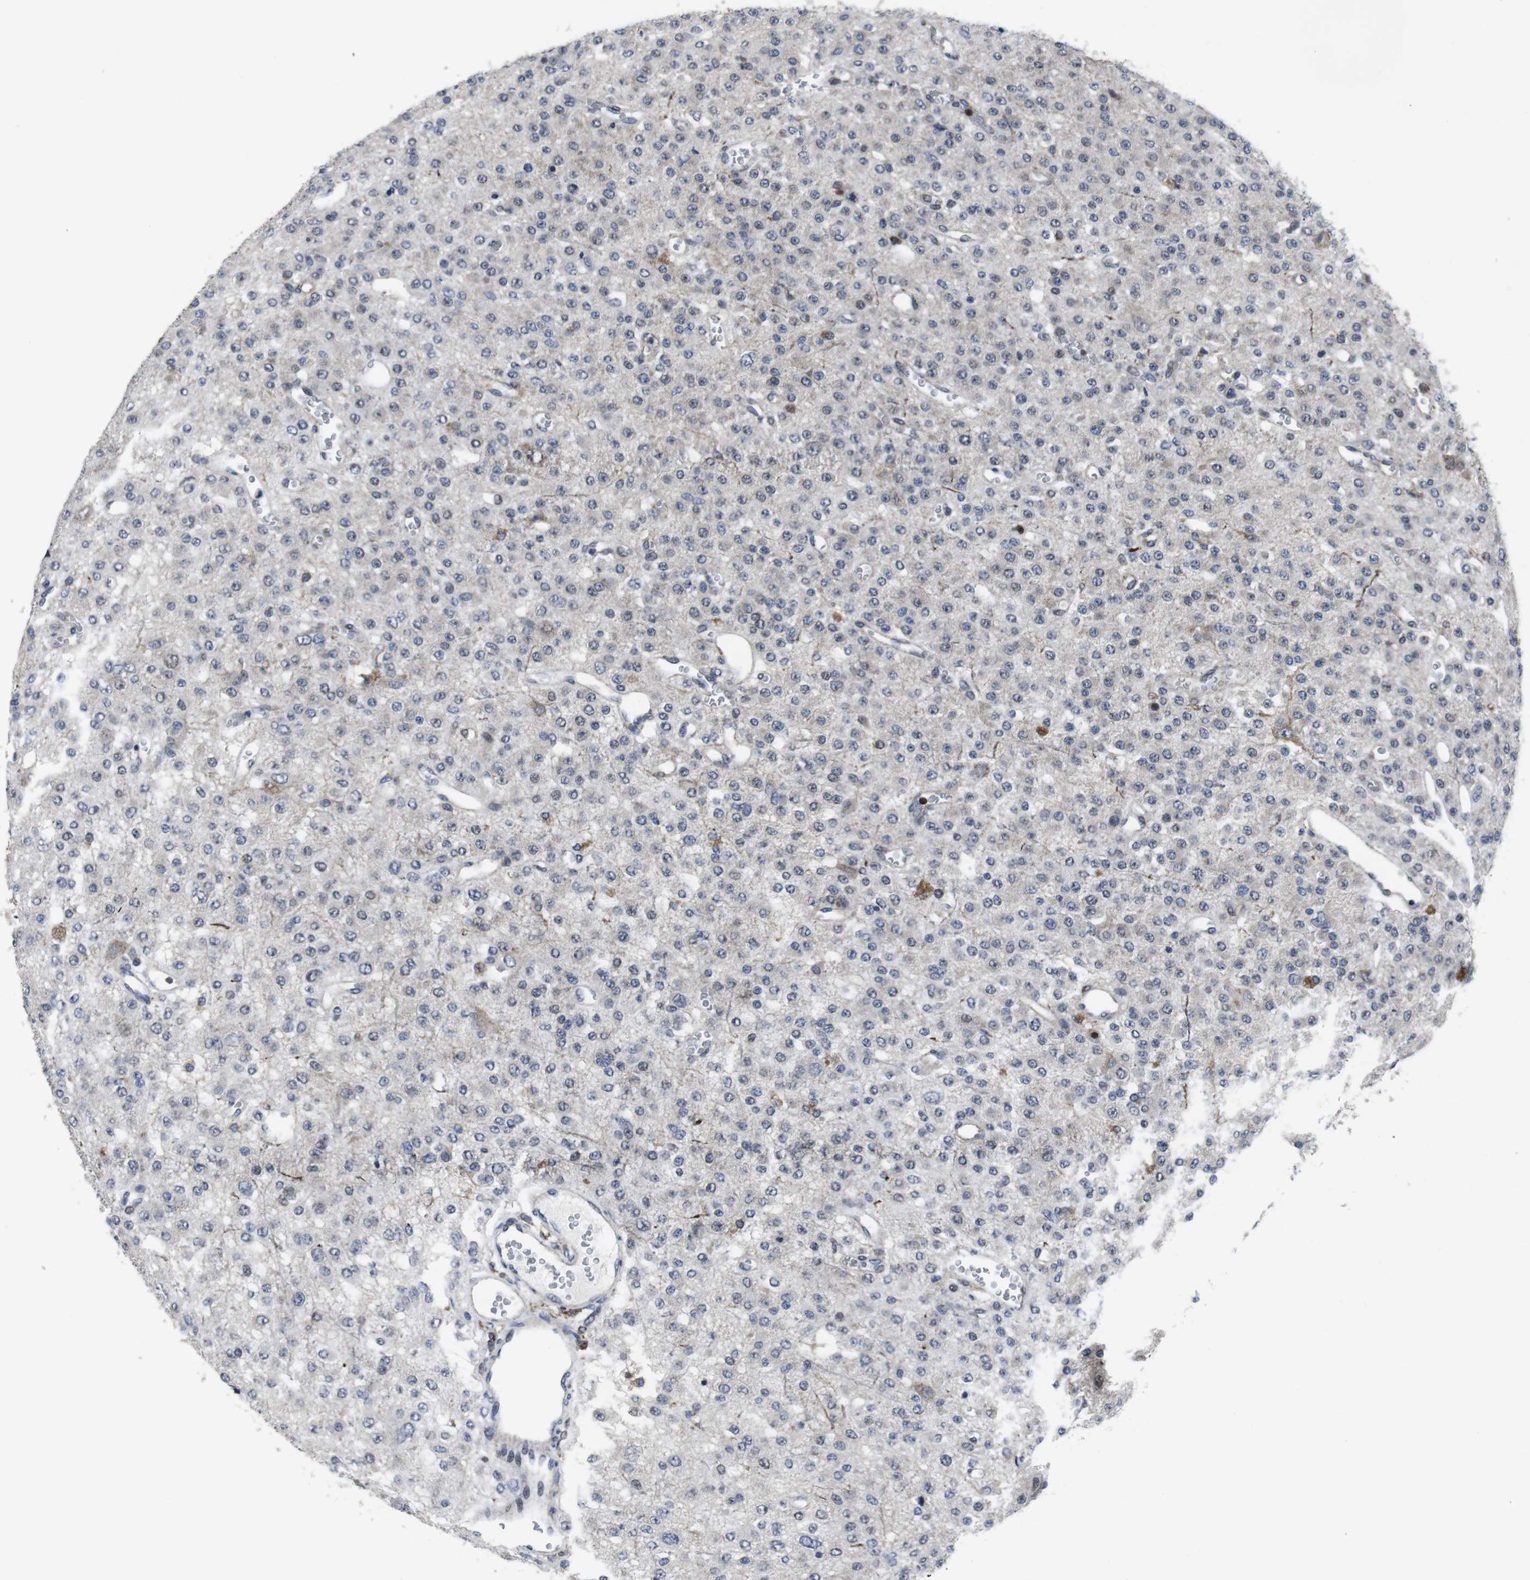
{"staining": {"intensity": "moderate", "quantity": "<25%", "location": "nuclear"}, "tissue": "glioma", "cell_type": "Tumor cells", "image_type": "cancer", "snomed": [{"axis": "morphology", "description": "Glioma, malignant, Low grade"}, {"axis": "topography", "description": "Brain"}], "caption": "Glioma stained with immunohistochemistry (IHC) demonstrates moderate nuclear positivity in approximately <25% of tumor cells.", "gene": "STAT4", "patient": {"sex": "male", "age": 38}}